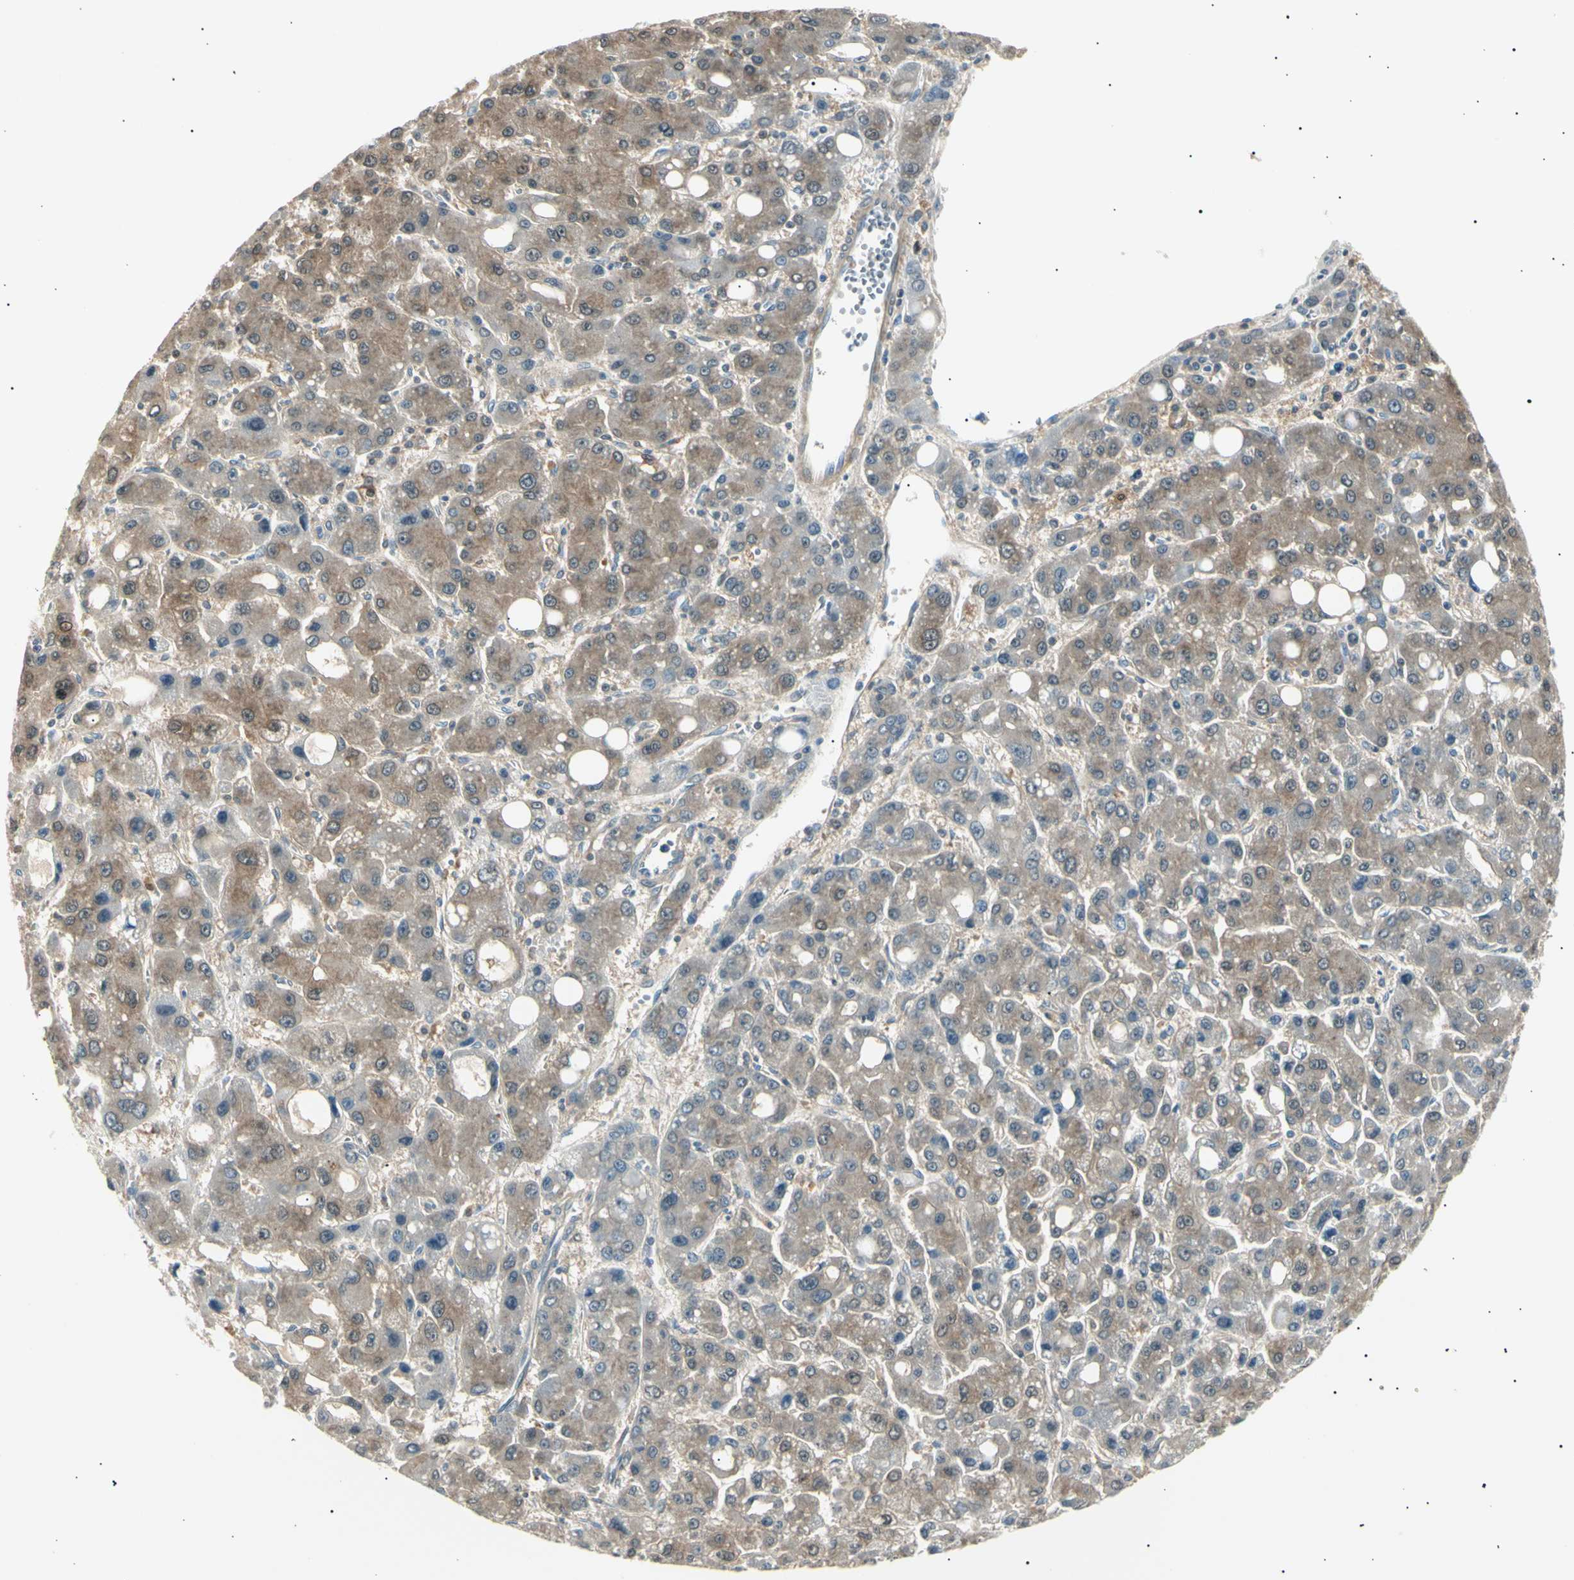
{"staining": {"intensity": "weak", "quantity": ">75%", "location": "cytoplasmic/membranous"}, "tissue": "liver cancer", "cell_type": "Tumor cells", "image_type": "cancer", "snomed": [{"axis": "morphology", "description": "Carcinoma, Hepatocellular, NOS"}, {"axis": "topography", "description": "Liver"}], "caption": "The immunohistochemical stain highlights weak cytoplasmic/membranous staining in tumor cells of liver cancer tissue.", "gene": "LHPP", "patient": {"sex": "male", "age": 55}}